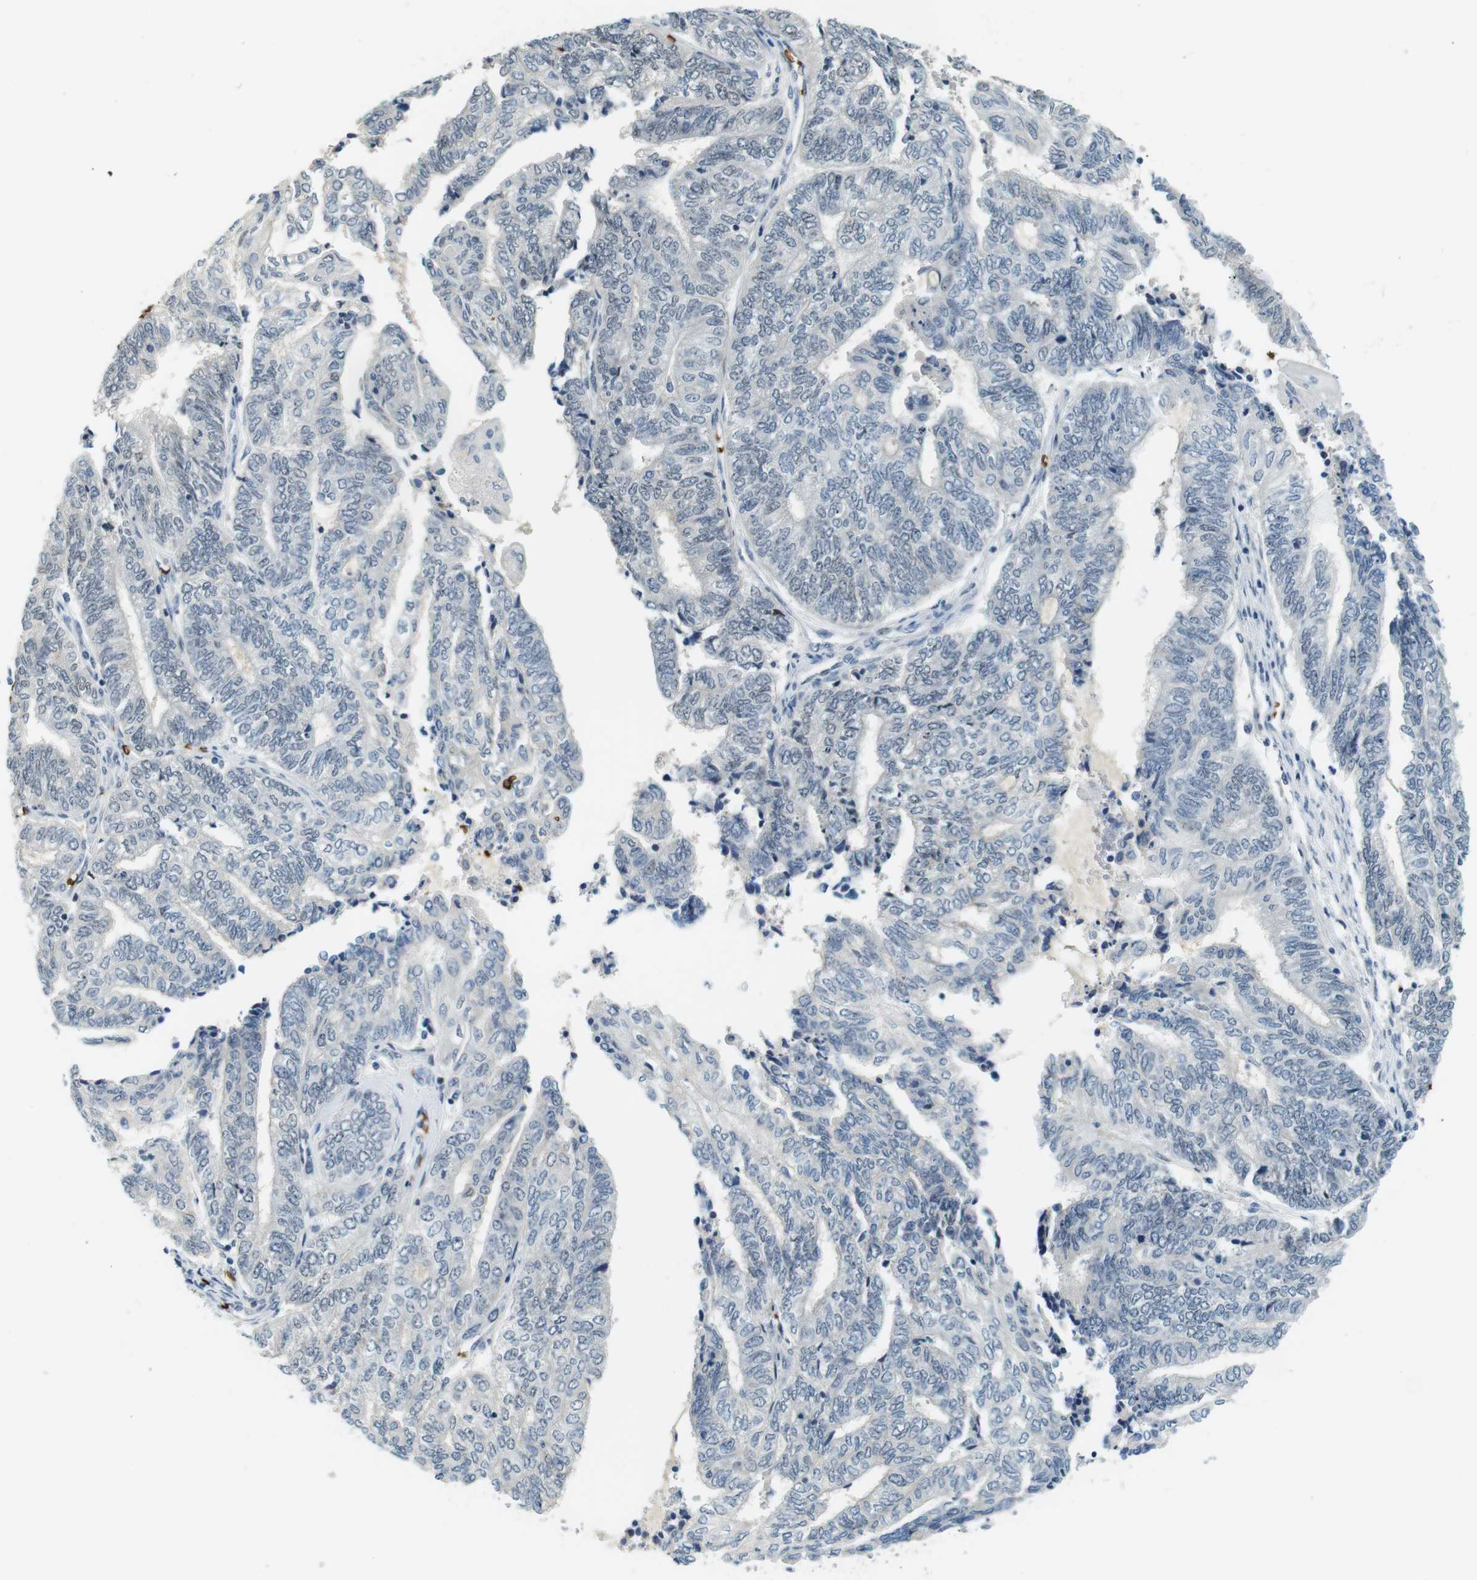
{"staining": {"intensity": "negative", "quantity": "none", "location": "none"}, "tissue": "endometrial cancer", "cell_type": "Tumor cells", "image_type": "cancer", "snomed": [{"axis": "morphology", "description": "Adenocarcinoma, NOS"}, {"axis": "topography", "description": "Uterus"}, {"axis": "topography", "description": "Endometrium"}], "caption": "High magnification brightfield microscopy of adenocarcinoma (endometrial) stained with DAB (3,3'-diaminobenzidine) (brown) and counterstained with hematoxylin (blue): tumor cells show no significant expression. (Immunohistochemistry, brightfield microscopy, high magnification).", "gene": "SLC4A1", "patient": {"sex": "female", "age": 70}}